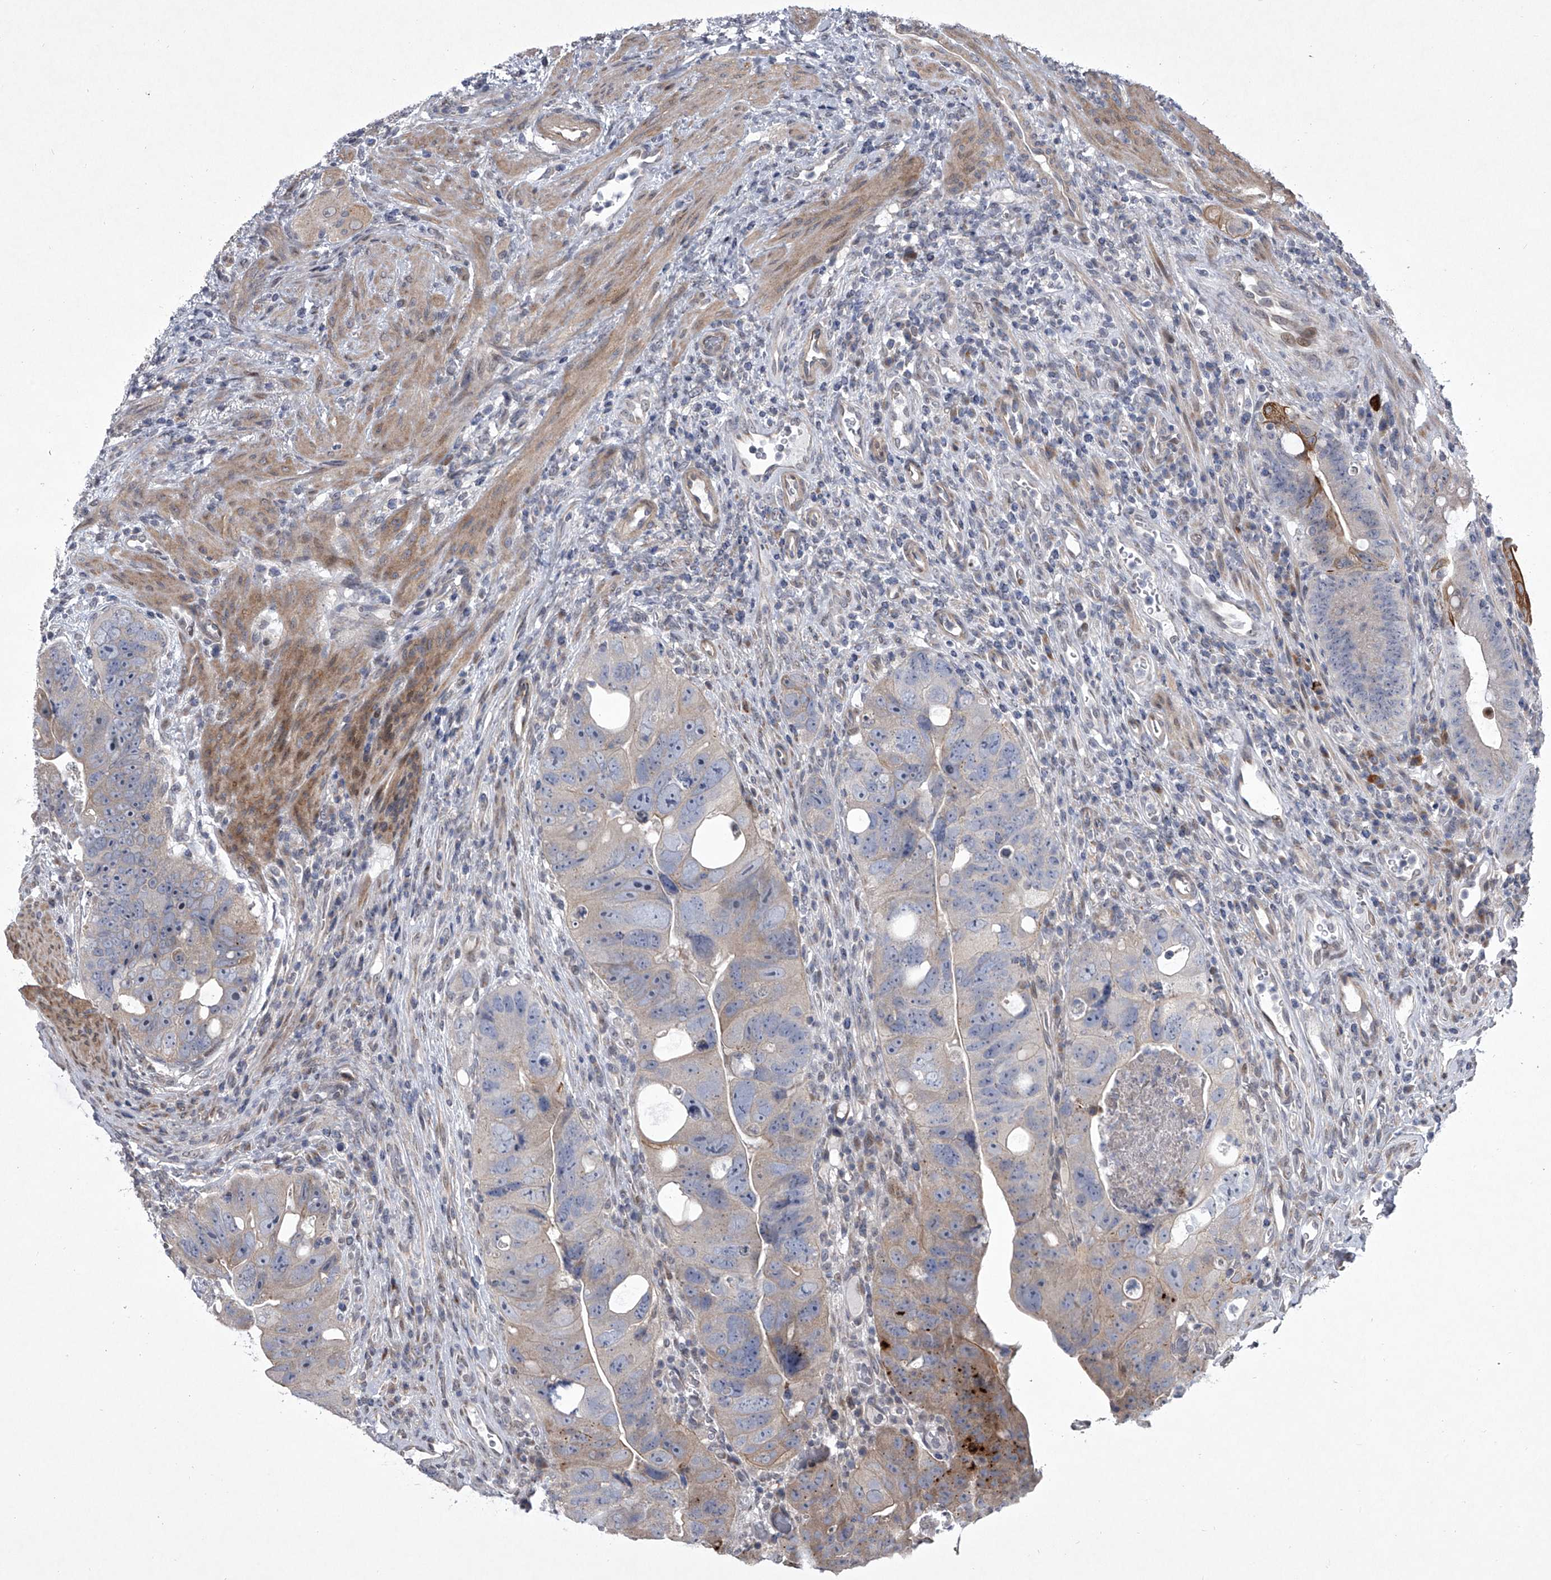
{"staining": {"intensity": "negative", "quantity": "none", "location": "none"}, "tissue": "colorectal cancer", "cell_type": "Tumor cells", "image_type": "cancer", "snomed": [{"axis": "morphology", "description": "Adenocarcinoma, NOS"}, {"axis": "topography", "description": "Rectum"}], "caption": "This is an immunohistochemistry histopathology image of human colorectal cancer. There is no staining in tumor cells.", "gene": "HEATR6", "patient": {"sex": "male", "age": 59}}